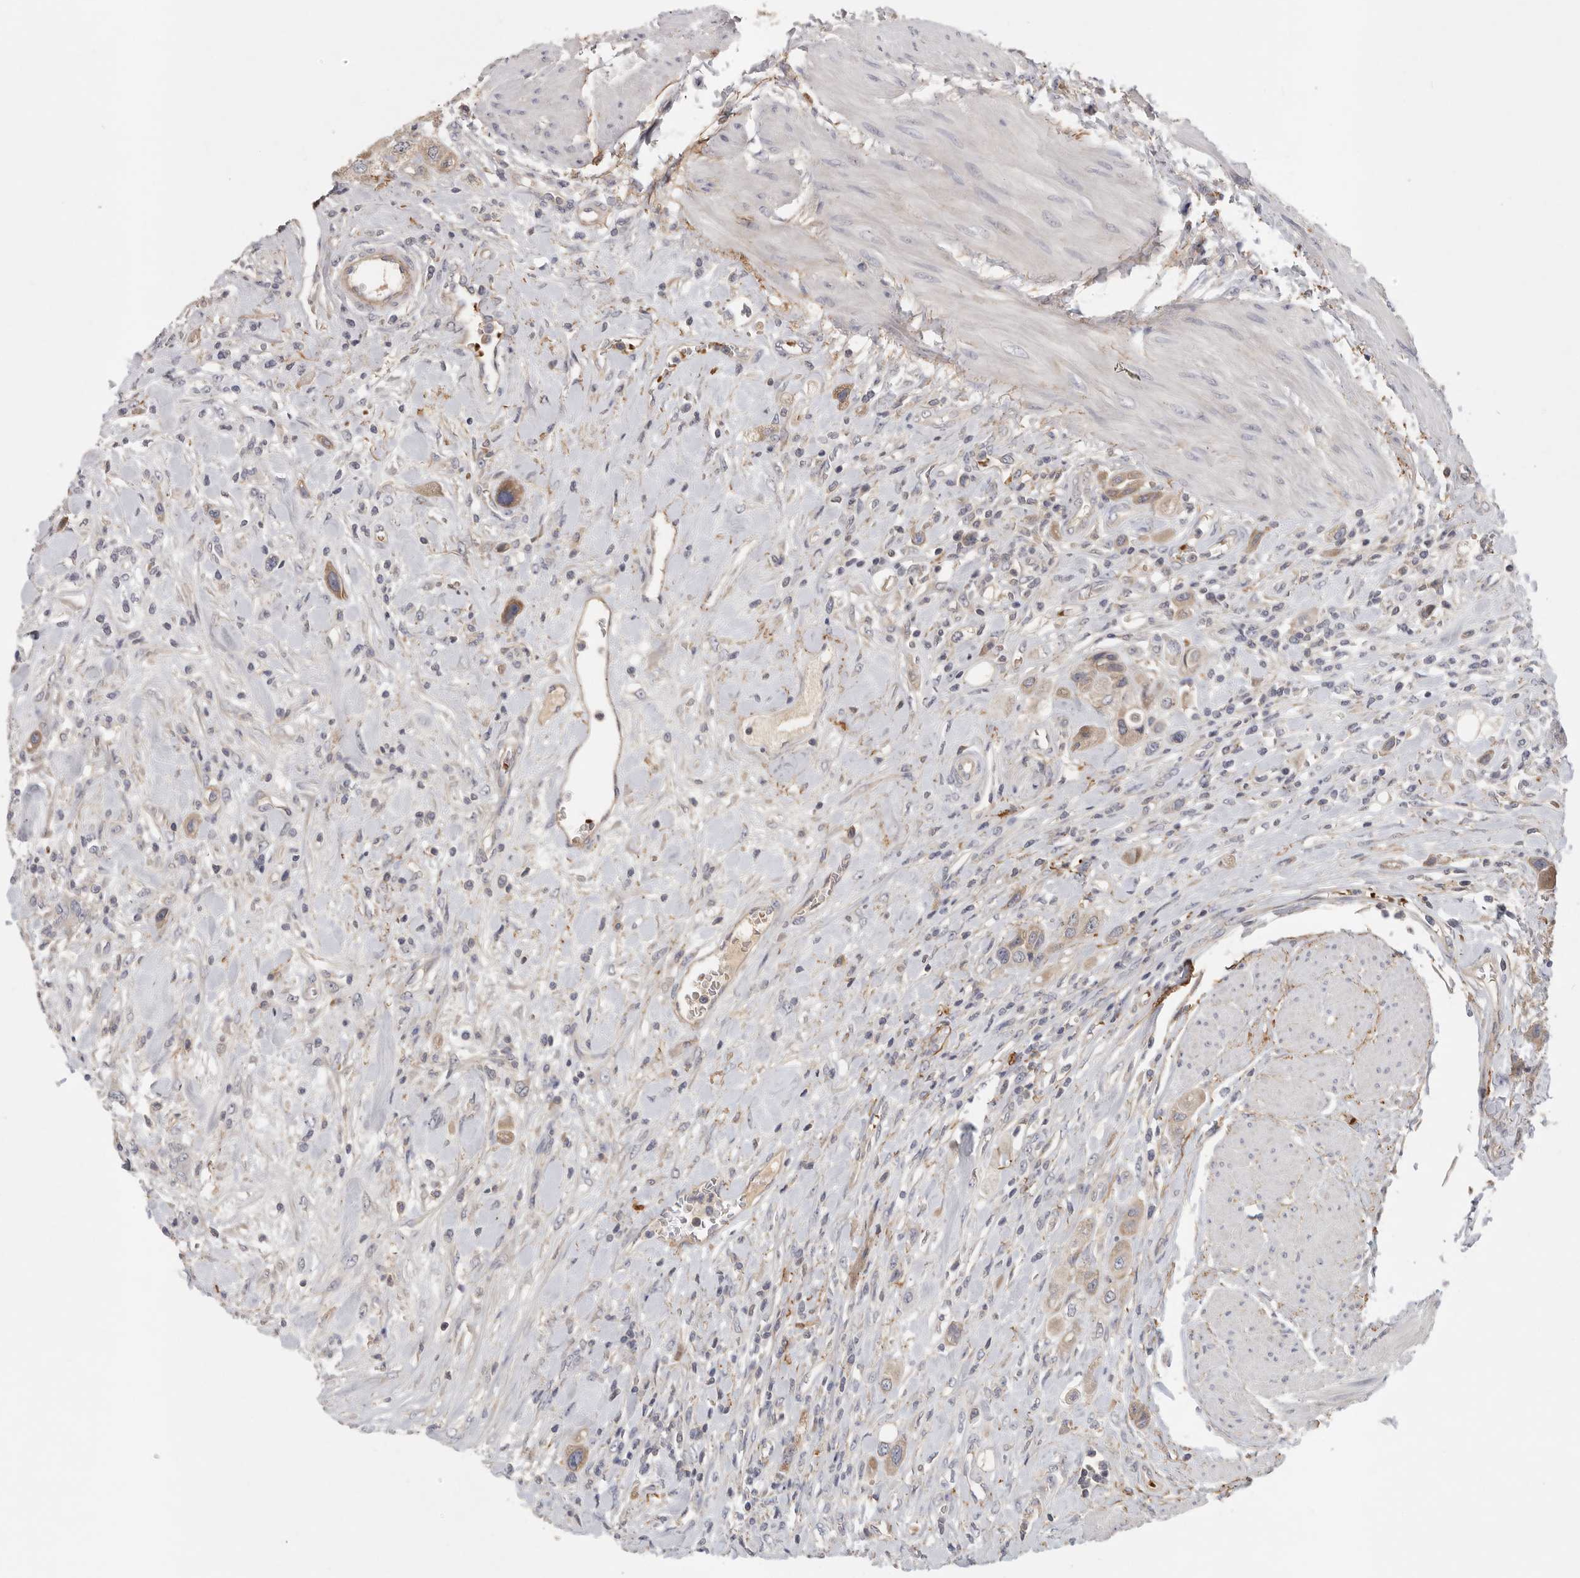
{"staining": {"intensity": "moderate", "quantity": "<25%", "location": "cytoplasmic/membranous"}, "tissue": "urothelial cancer", "cell_type": "Tumor cells", "image_type": "cancer", "snomed": [{"axis": "morphology", "description": "Urothelial carcinoma, High grade"}, {"axis": "topography", "description": "Urinary bladder"}], "caption": "Human urothelial carcinoma (high-grade) stained with a protein marker exhibits moderate staining in tumor cells.", "gene": "CFAP298", "patient": {"sex": "male", "age": 50}}